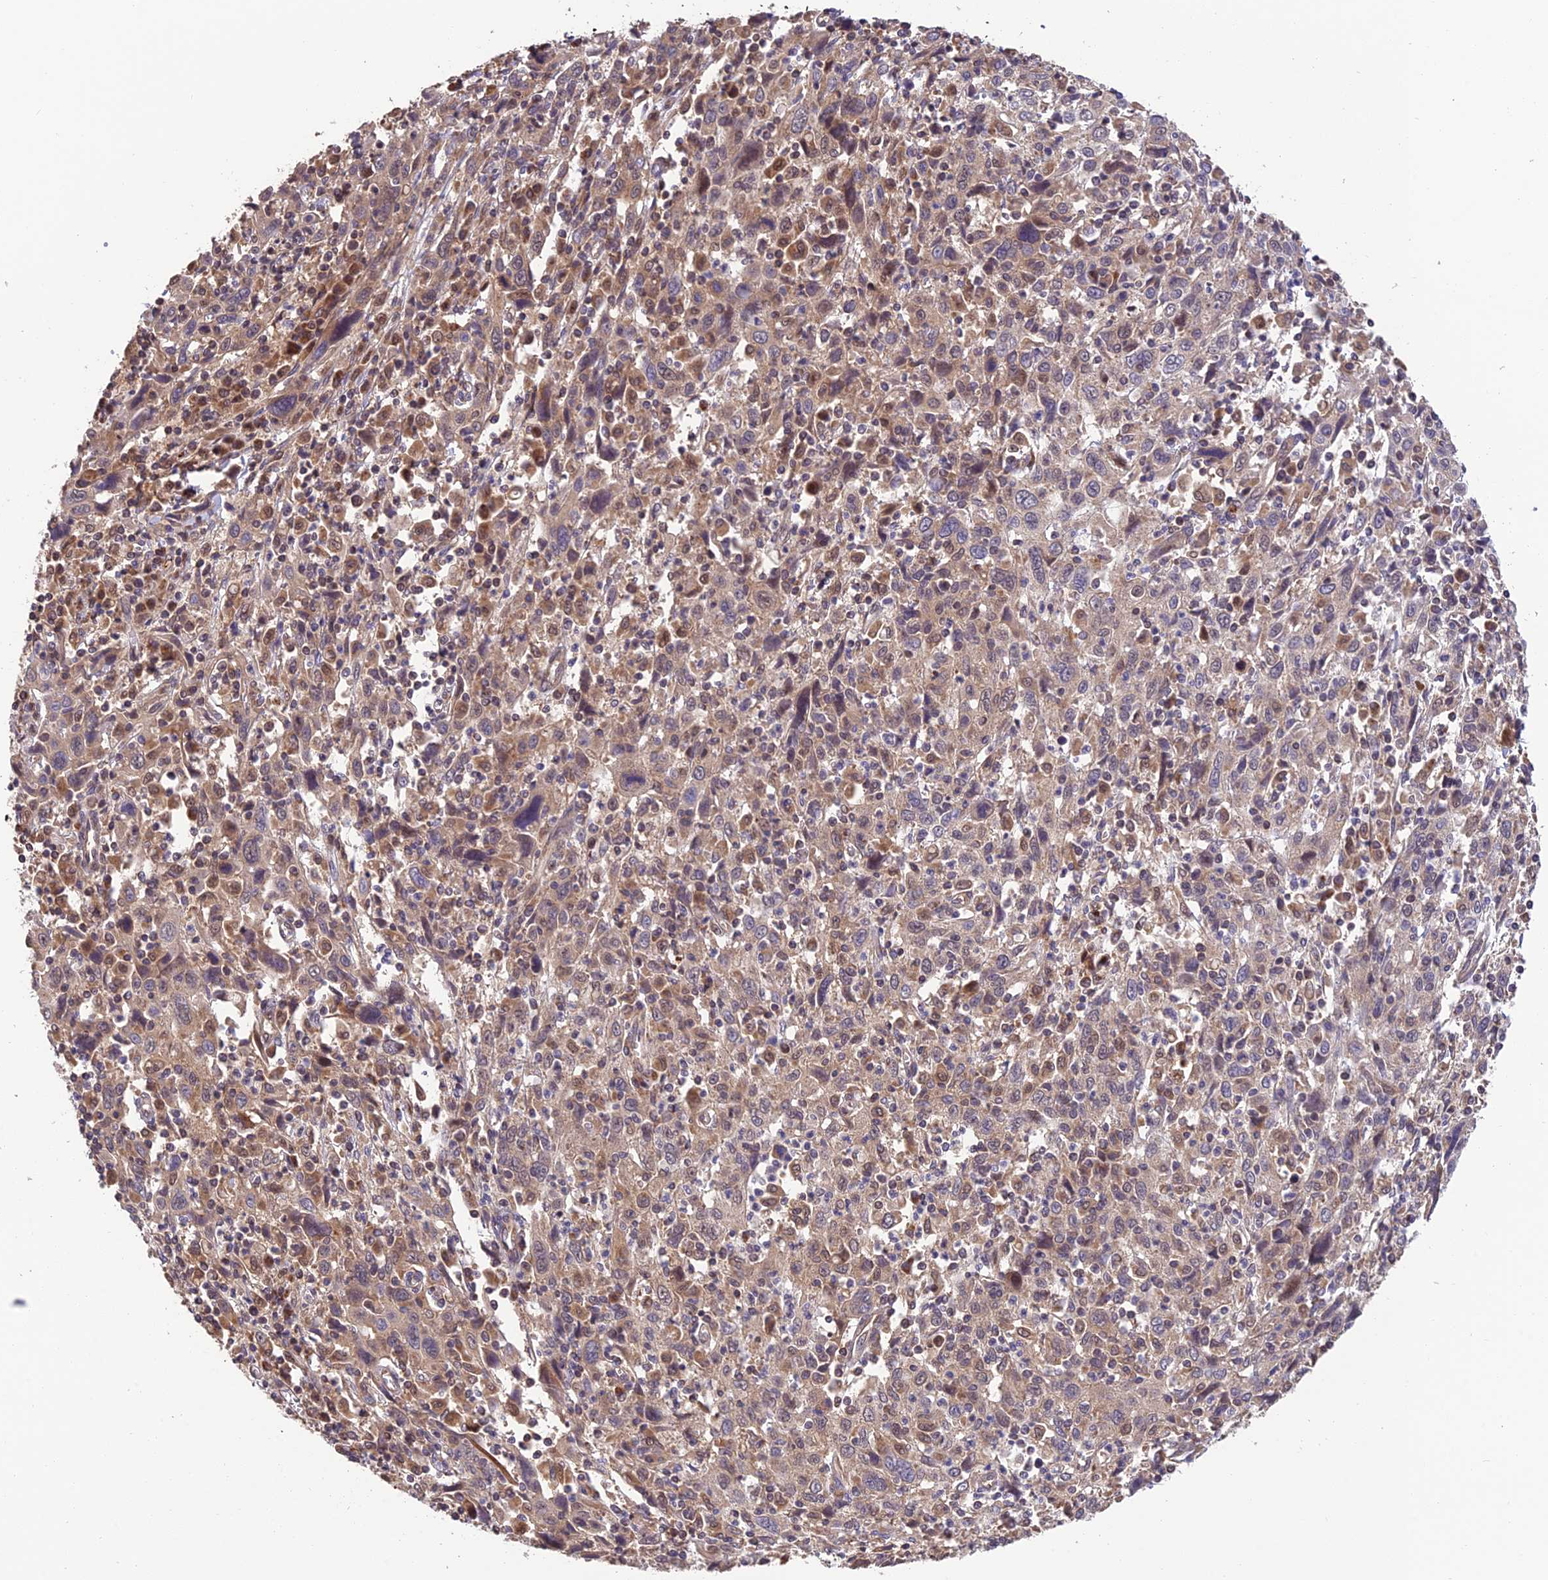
{"staining": {"intensity": "weak", "quantity": "25%-75%", "location": "cytoplasmic/membranous"}, "tissue": "cervical cancer", "cell_type": "Tumor cells", "image_type": "cancer", "snomed": [{"axis": "morphology", "description": "Squamous cell carcinoma, NOS"}, {"axis": "topography", "description": "Cervix"}], "caption": "Immunohistochemical staining of squamous cell carcinoma (cervical) displays low levels of weak cytoplasmic/membranous expression in about 25%-75% of tumor cells.", "gene": "MNS1", "patient": {"sex": "female", "age": 46}}